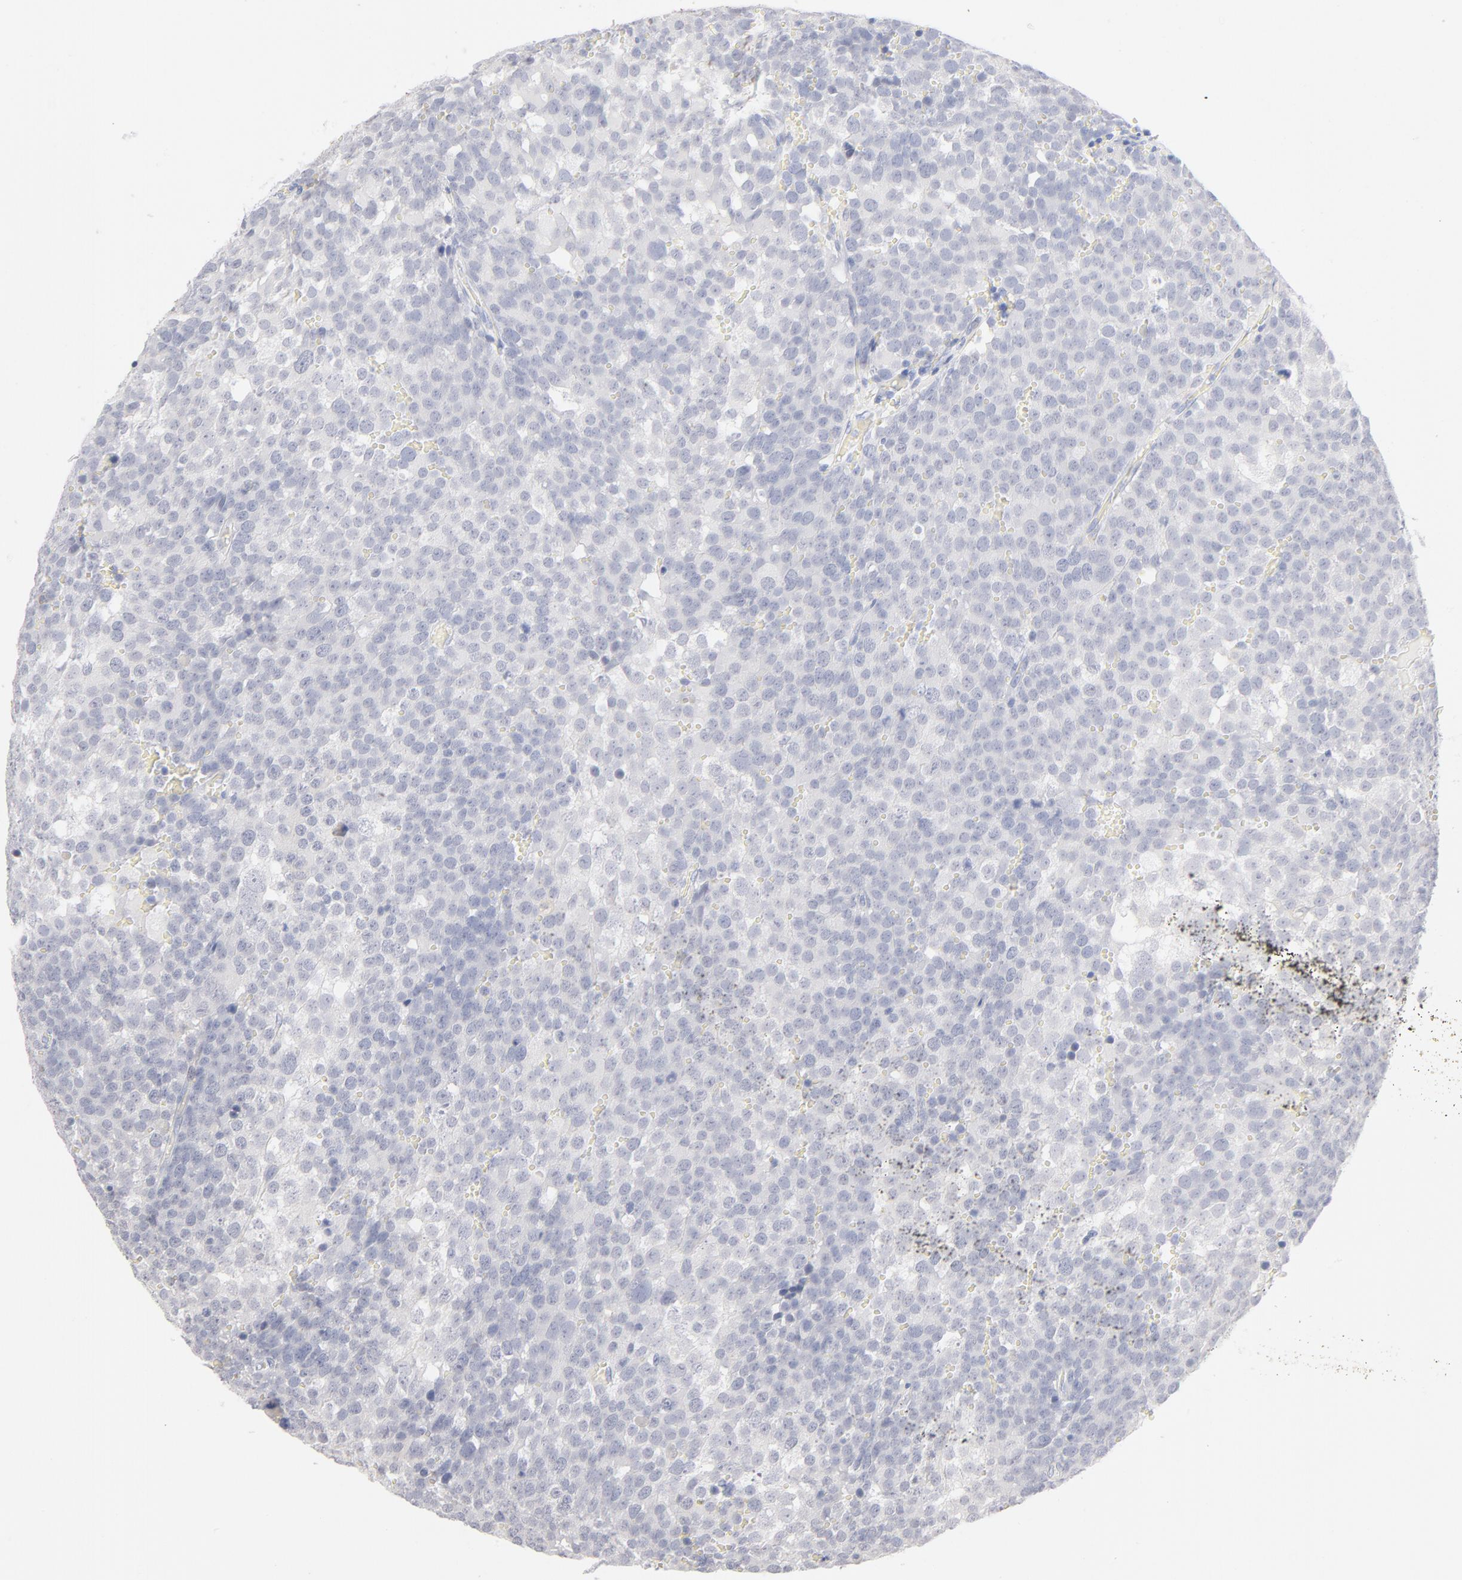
{"staining": {"intensity": "negative", "quantity": "none", "location": "none"}, "tissue": "testis cancer", "cell_type": "Tumor cells", "image_type": "cancer", "snomed": [{"axis": "morphology", "description": "Seminoma, NOS"}, {"axis": "topography", "description": "Testis"}], "caption": "Tumor cells show no significant expression in seminoma (testis).", "gene": "ONECUT1", "patient": {"sex": "male", "age": 71}}